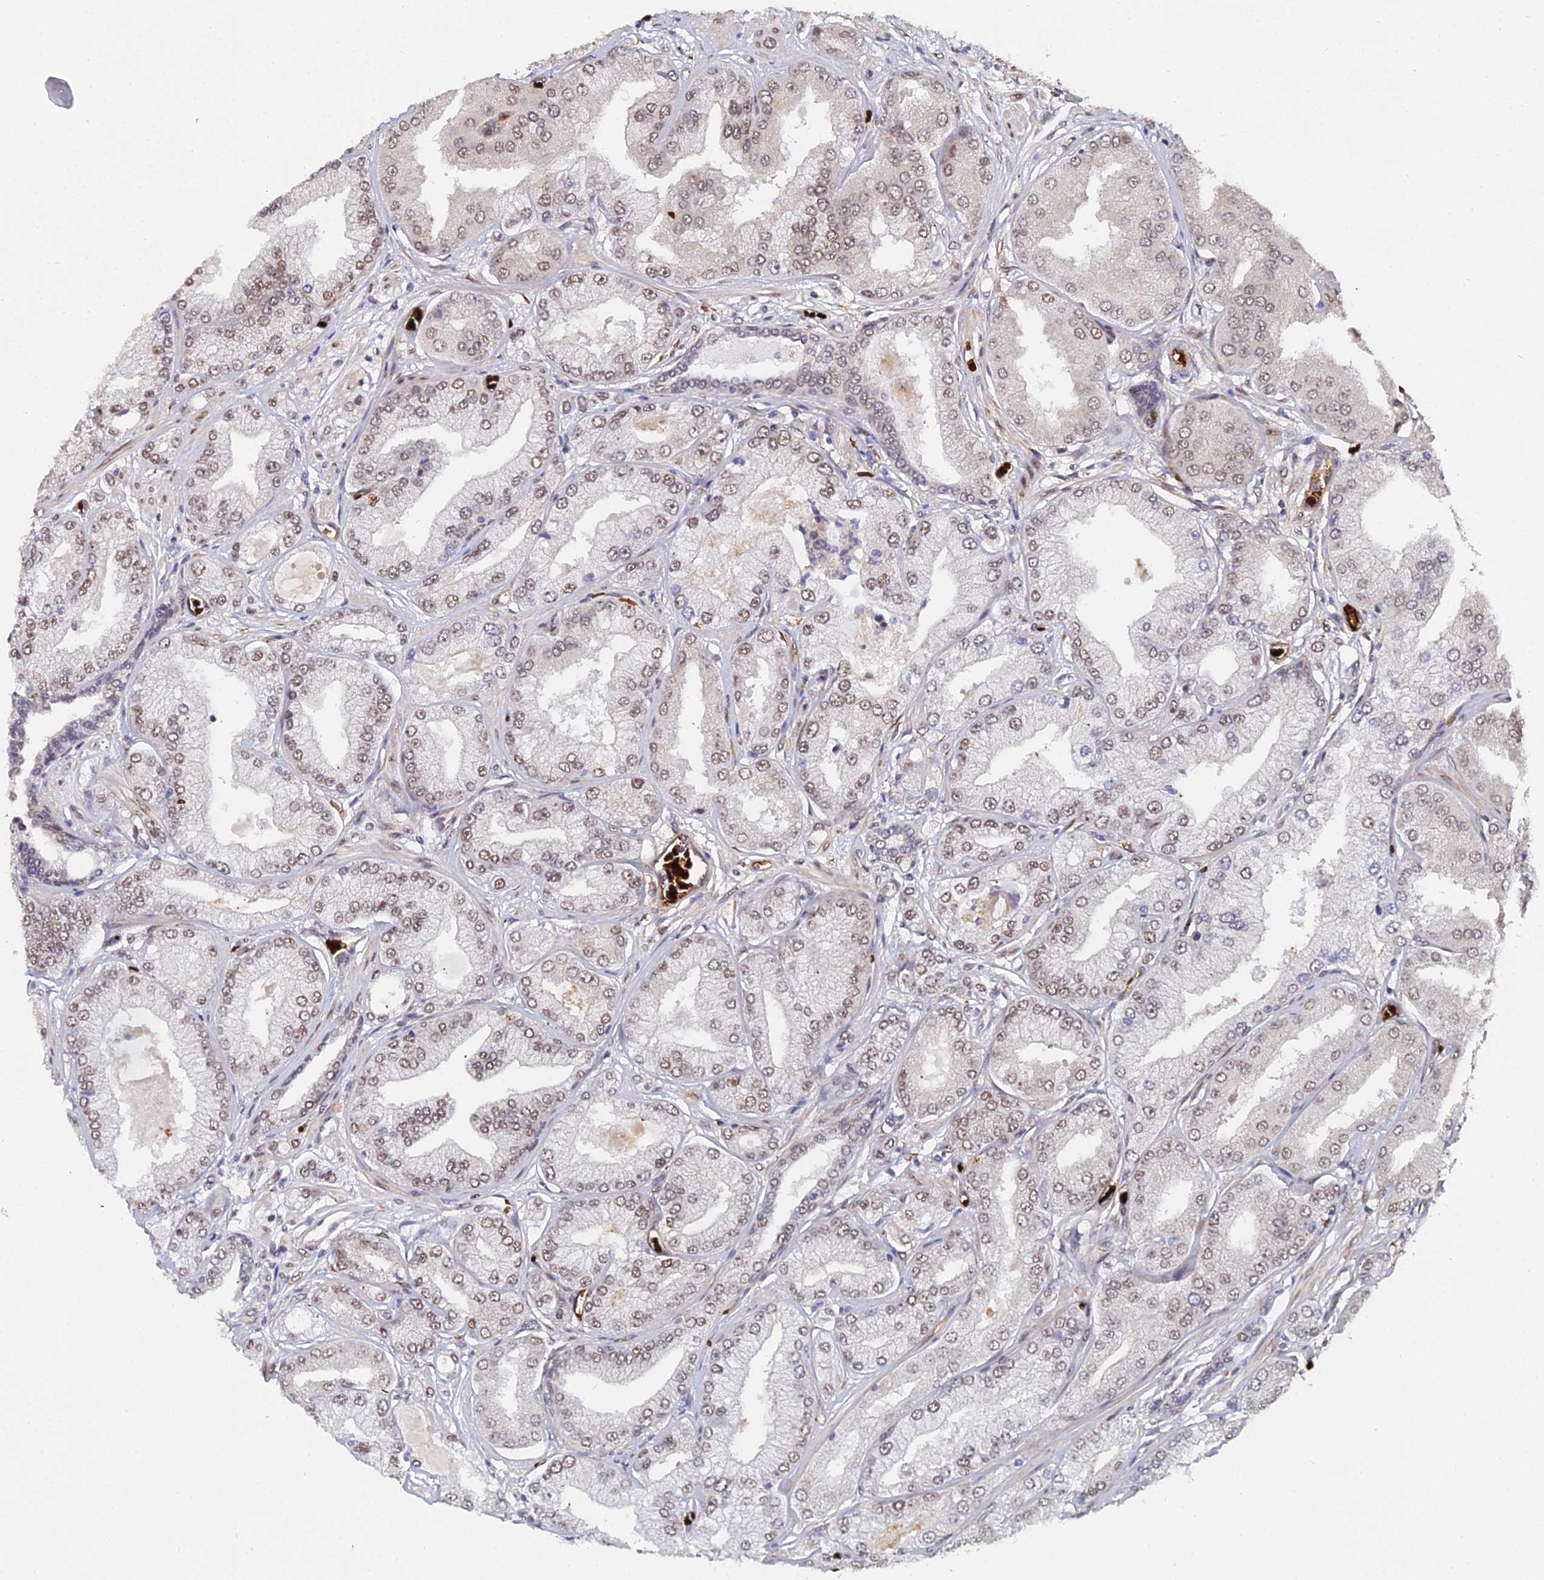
{"staining": {"intensity": "moderate", "quantity": ">75%", "location": "nuclear"}, "tissue": "prostate cancer", "cell_type": "Tumor cells", "image_type": "cancer", "snomed": [{"axis": "morphology", "description": "Adenocarcinoma, Low grade"}, {"axis": "topography", "description": "Prostate"}], "caption": "This histopathology image displays prostate low-grade adenocarcinoma stained with immunohistochemistry to label a protein in brown. The nuclear of tumor cells show moderate positivity for the protein. Nuclei are counter-stained blue.", "gene": "BCL9", "patient": {"sex": "male", "age": 55}}